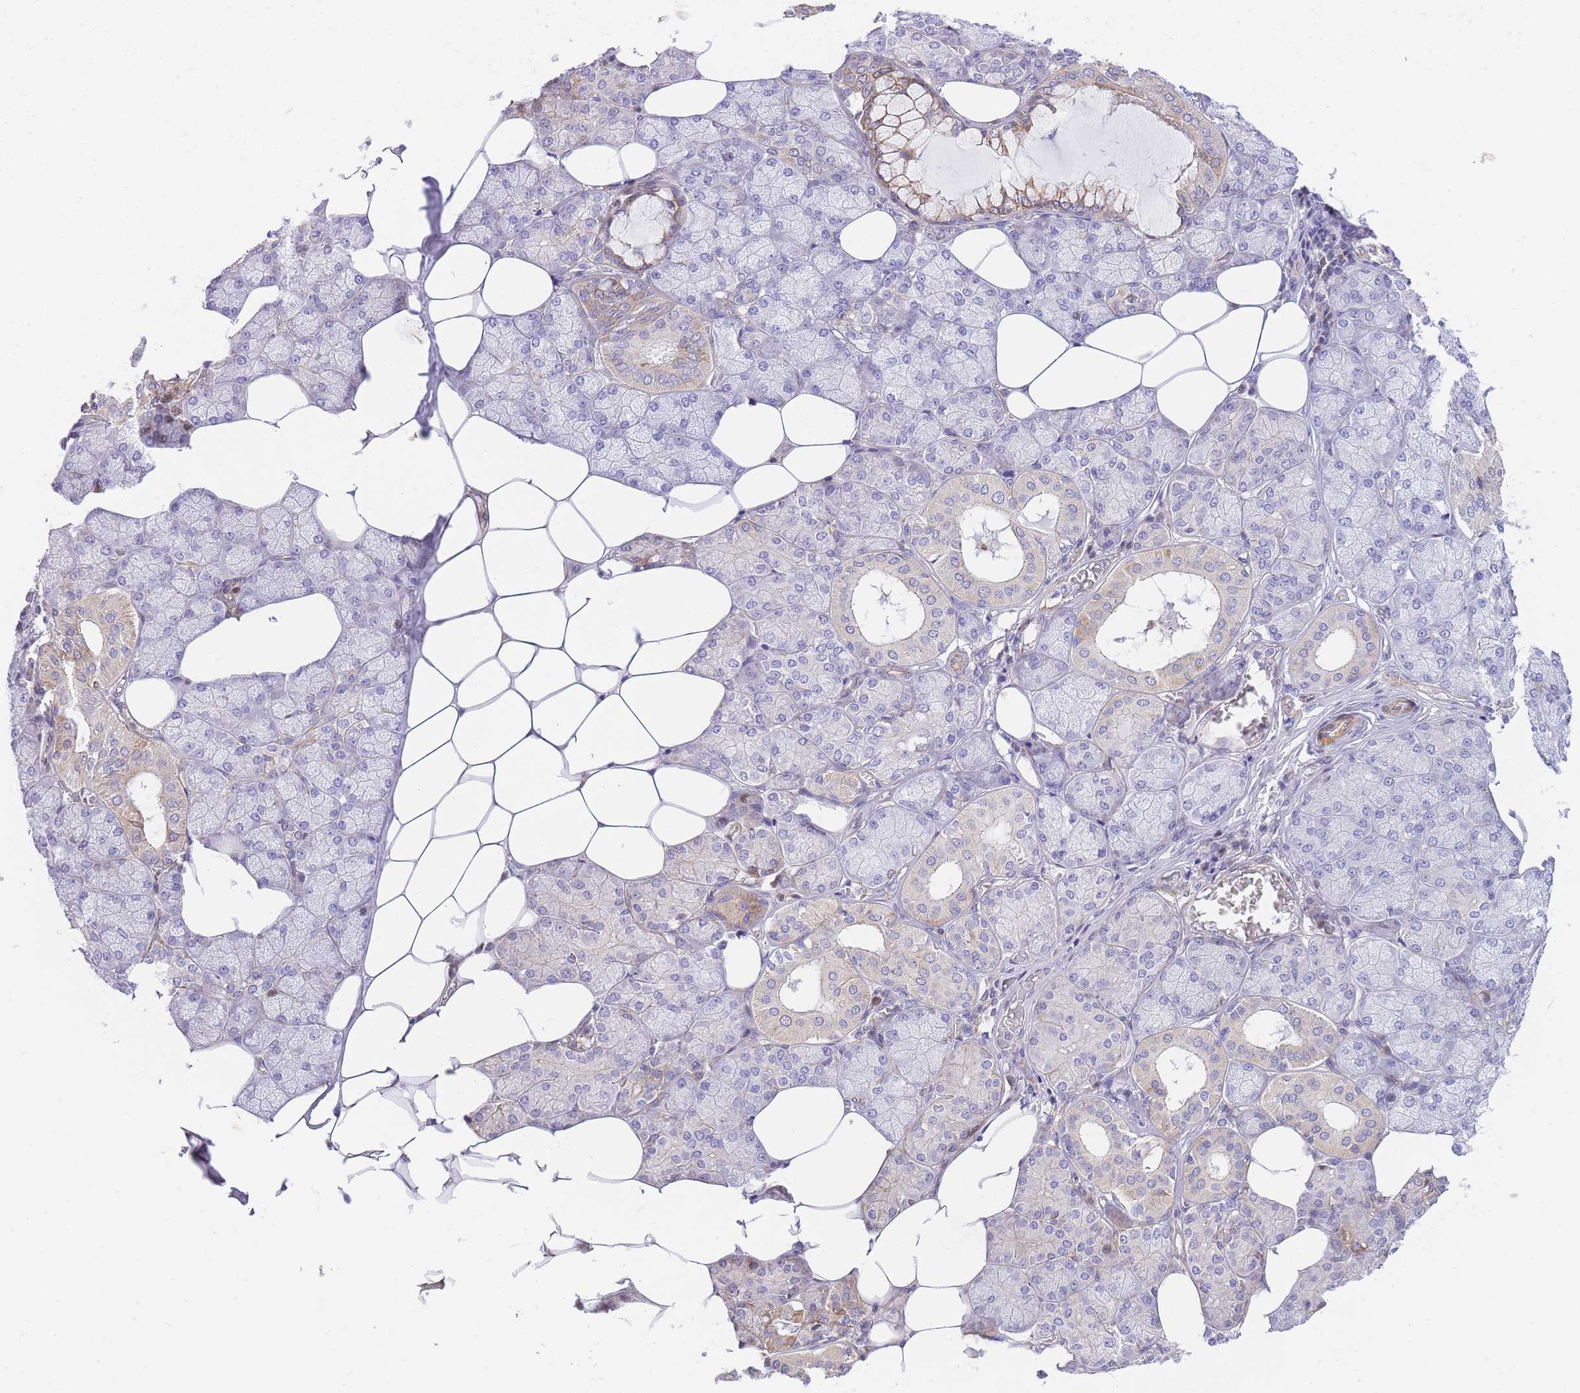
{"staining": {"intensity": "moderate", "quantity": "<25%", "location": "cytoplasmic/membranous"}, "tissue": "salivary gland", "cell_type": "Glandular cells", "image_type": "normal", "snomed": [{"axis": "morphology", "description": "Normal tissue, NOS"}, {"axis": "topography", "description": "Salivary gland"}], "caption": "Salivary gland stained for a protein reveals moderate cytoplasmic/membranous positivity in glandular cells.", "gene": "S100PBP", "patient": {"sex": "male", "age": 62}}